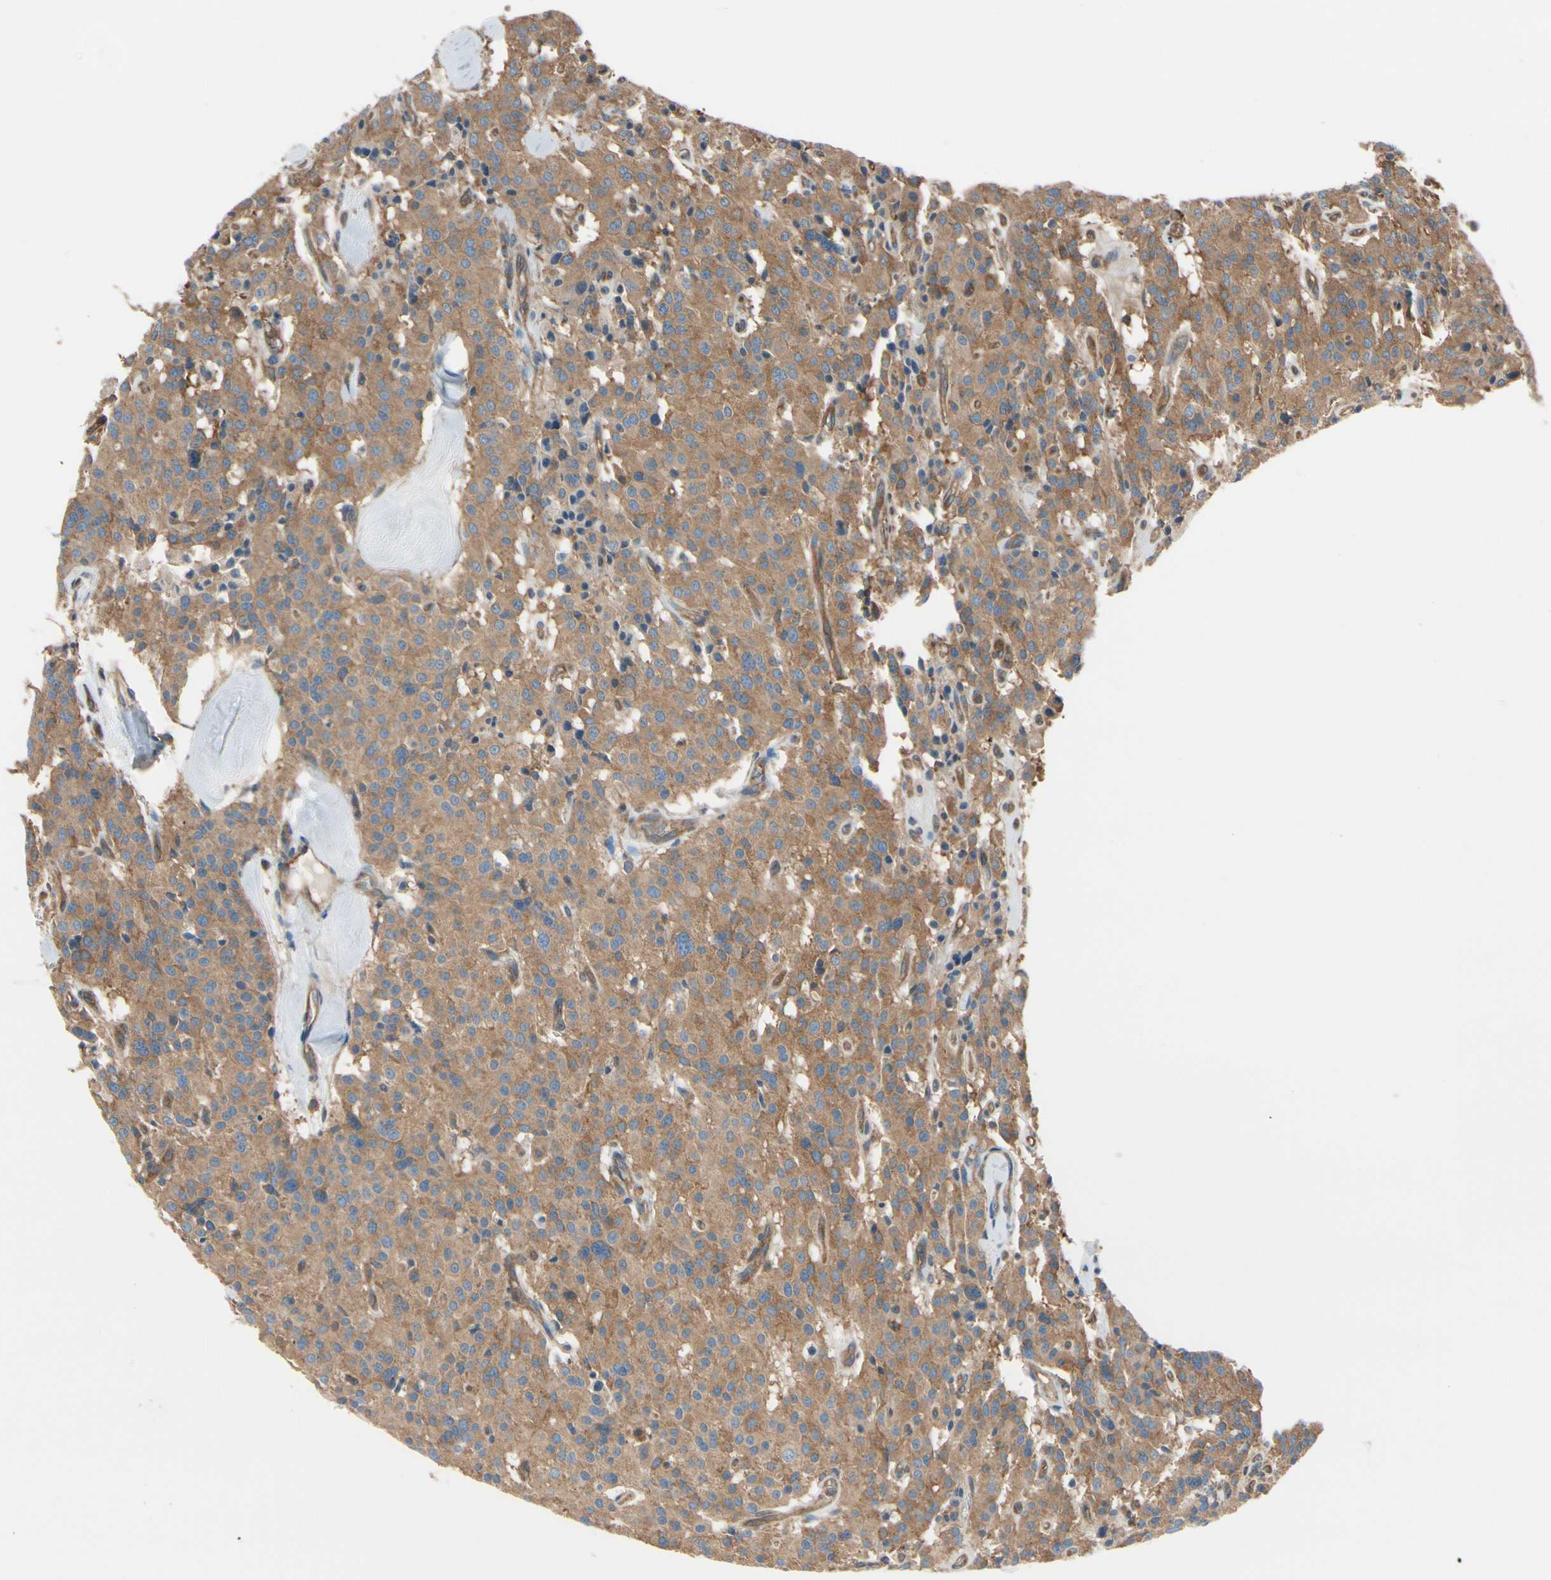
{"staining": {"intensity": "moderate", "quantity": ">75%", "location": "cytoplasmic/membranous"}, "tissue": "carcinoid", "cell_type": "Tumor cells", "image_type": "cancer", "snomed": [{"axis": "morphology", "description": "Carcinoid, malignant, NOS"}, {"axis": "topography", "description": "Lung"}], "caption": "Carcinoid stained with DAB (3,3'-diaminobenzidine) immunohistochemistry (IHC) exhibits medium levels of moderate cytoplasmic/membranous positivity in approximately >75% of tumor cells.", "gene": "EPS15", "patient": {"sex": "male", "age": 30}}